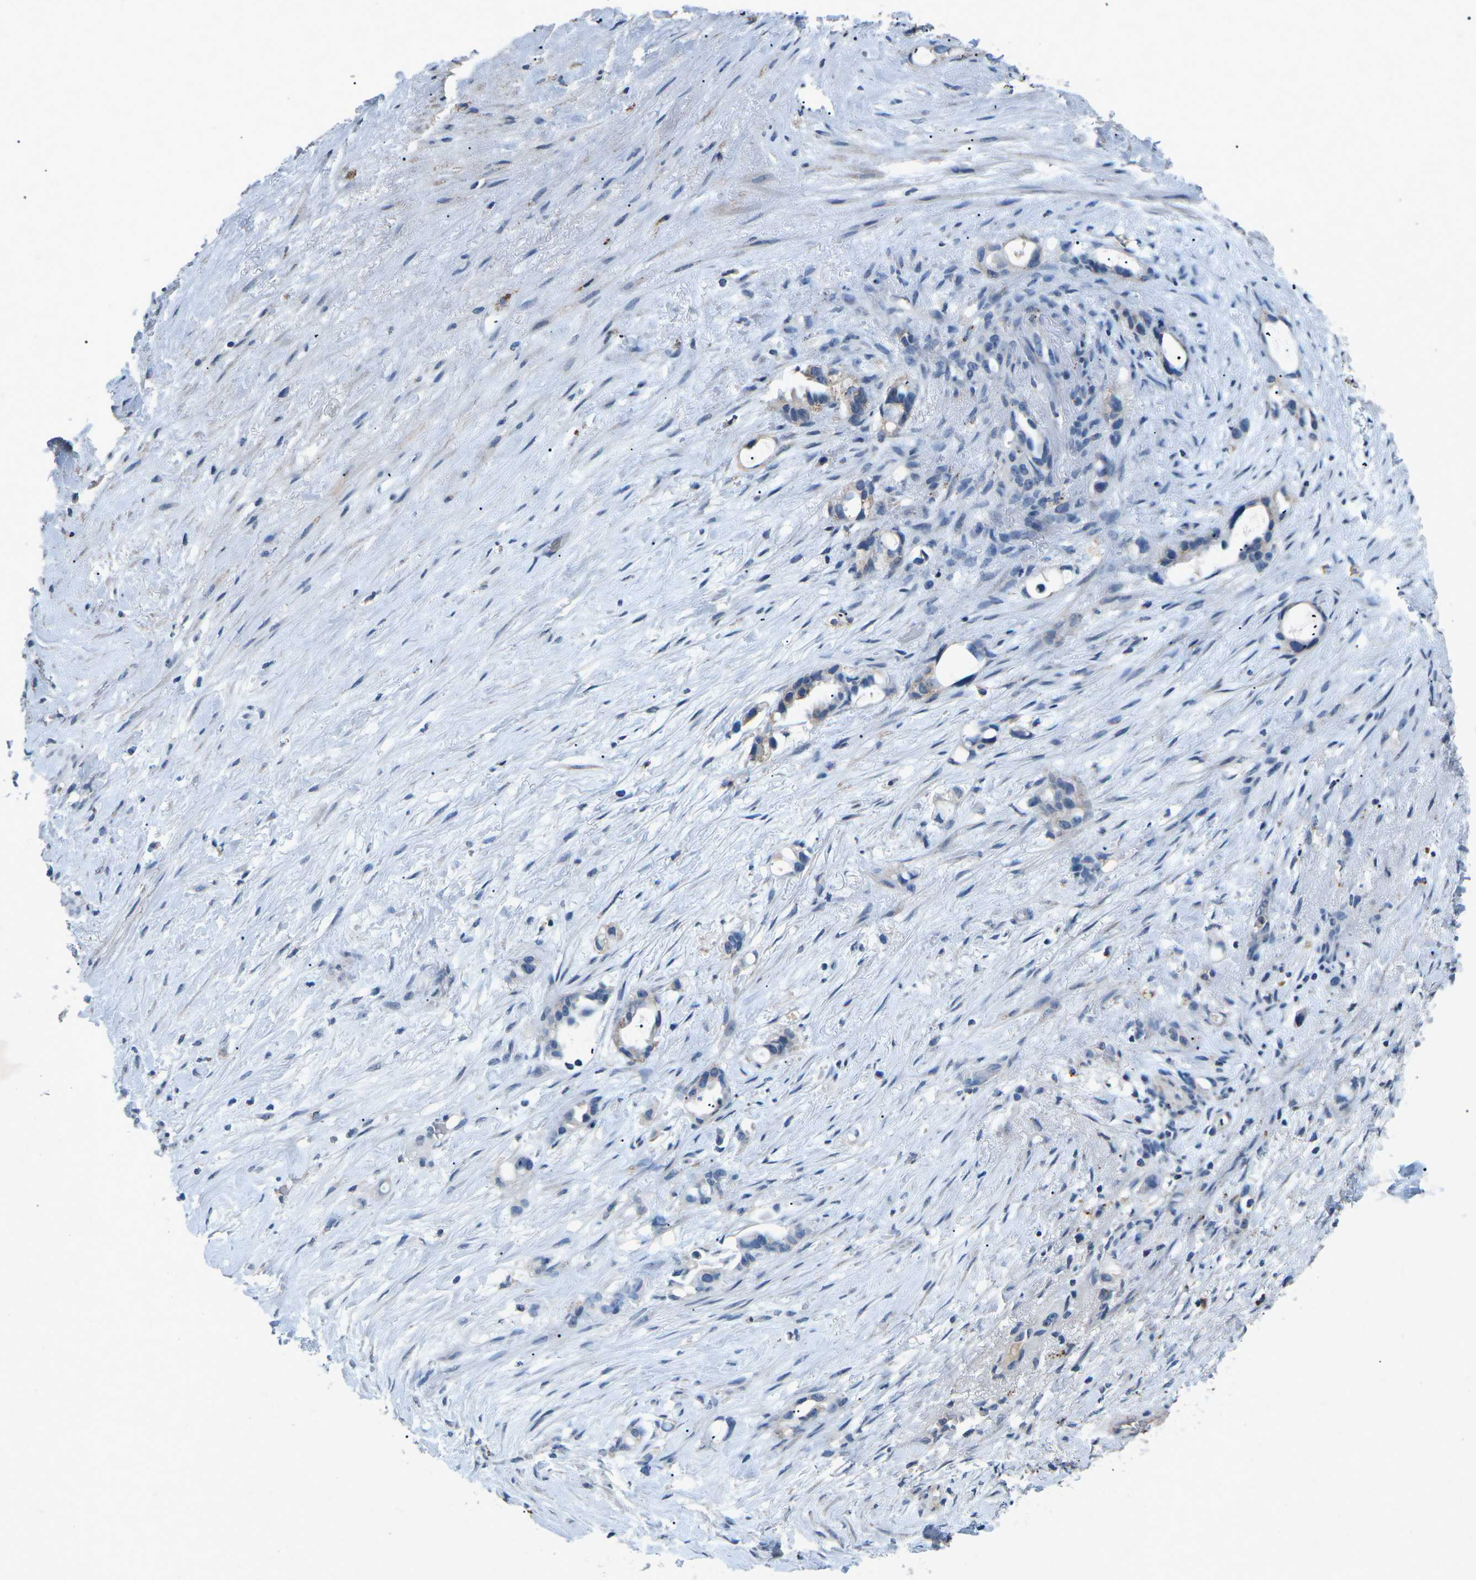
{"staining": {"intensity": "negative", "quantity": "none", "location": "none"}, "tissue": "liver cancer", "cell_type": "Tumor cells", "image_type": "cancer", "snomed": [{"axis": "morphology", "description": "Cholangiocarcinoma"}, {"axis": "topography", "description": "Liver"}], "caption": "Immunohistochemistry (IHC) of human liver cancer (cholangiocarcinoma) exhibits no positivity in tumor cells.", "gene": "A1BG", "patient": {"sex": "female", "age": 65}}